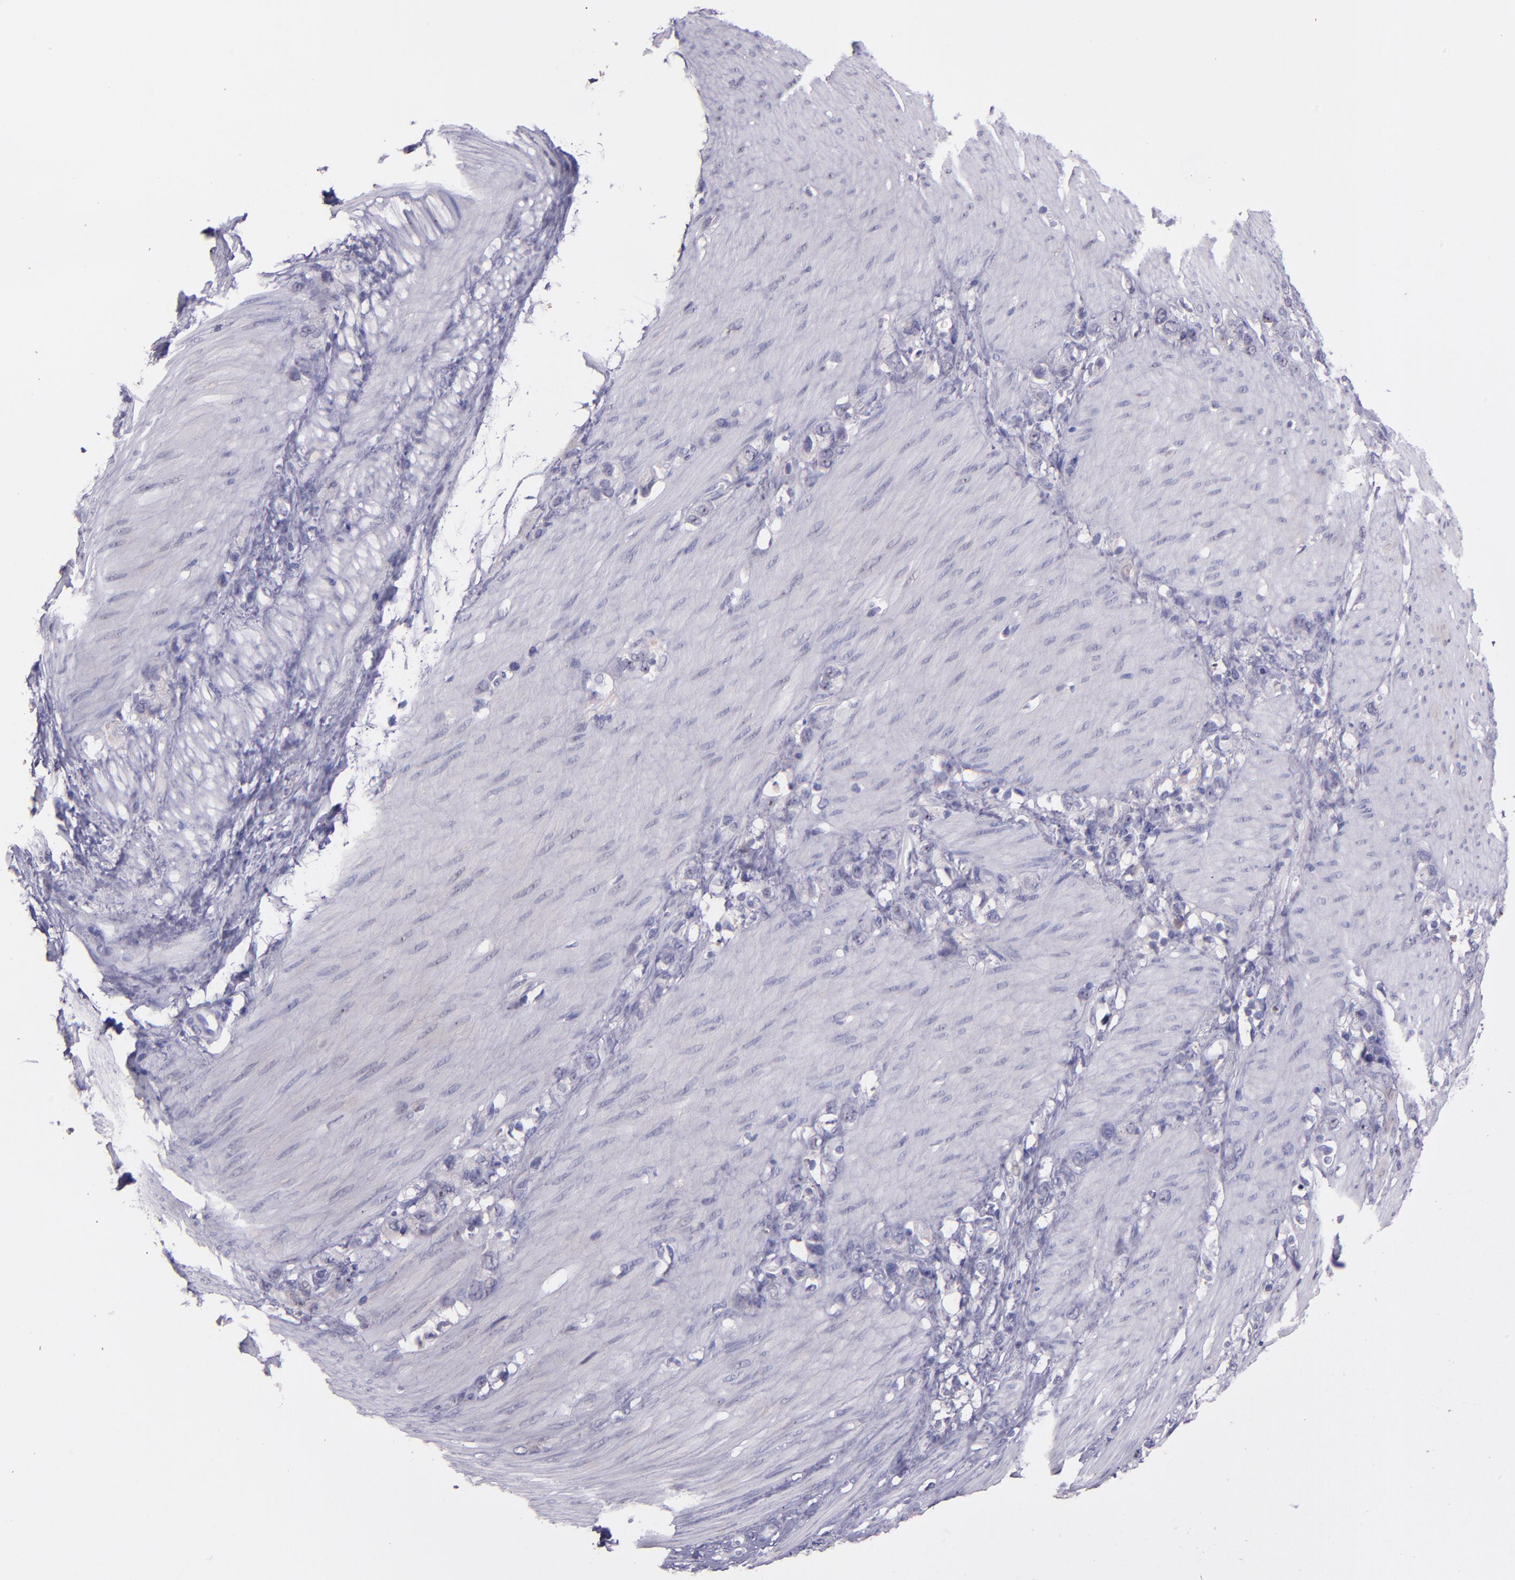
{"staining": {"intensity": "negative", "quantity": "none", "location": "none"}, "tissue": "stomach cancer", "cell_type": "Tumor cells", "image_type": "cancer", "snomed": [{"axis": "morphology", "description": "Normal tissue, NOS"}, {"axis": "morphology", "description": "Adenocarcinoma, NOS"}, {"axis": "morphology", "description": "Adenocarcinoma, High grade"}, {"axis": "topography", "description": "Stomach, upper"}, {"axis": "topography", "description": "Stomach"}], "caption": "High power microscopy photomicrograph of an immunohistochemistry (IHC) photomicrograph of adenocarcinoma (stomach), revealing no significant positivity in tumor cells. (DAB (3,3'-diaminobenzidine) IHC visualized using brightfield microscopy, high magnification).", "gene": "PAPPA", "patient": {"sex": "female", "age": 65}}